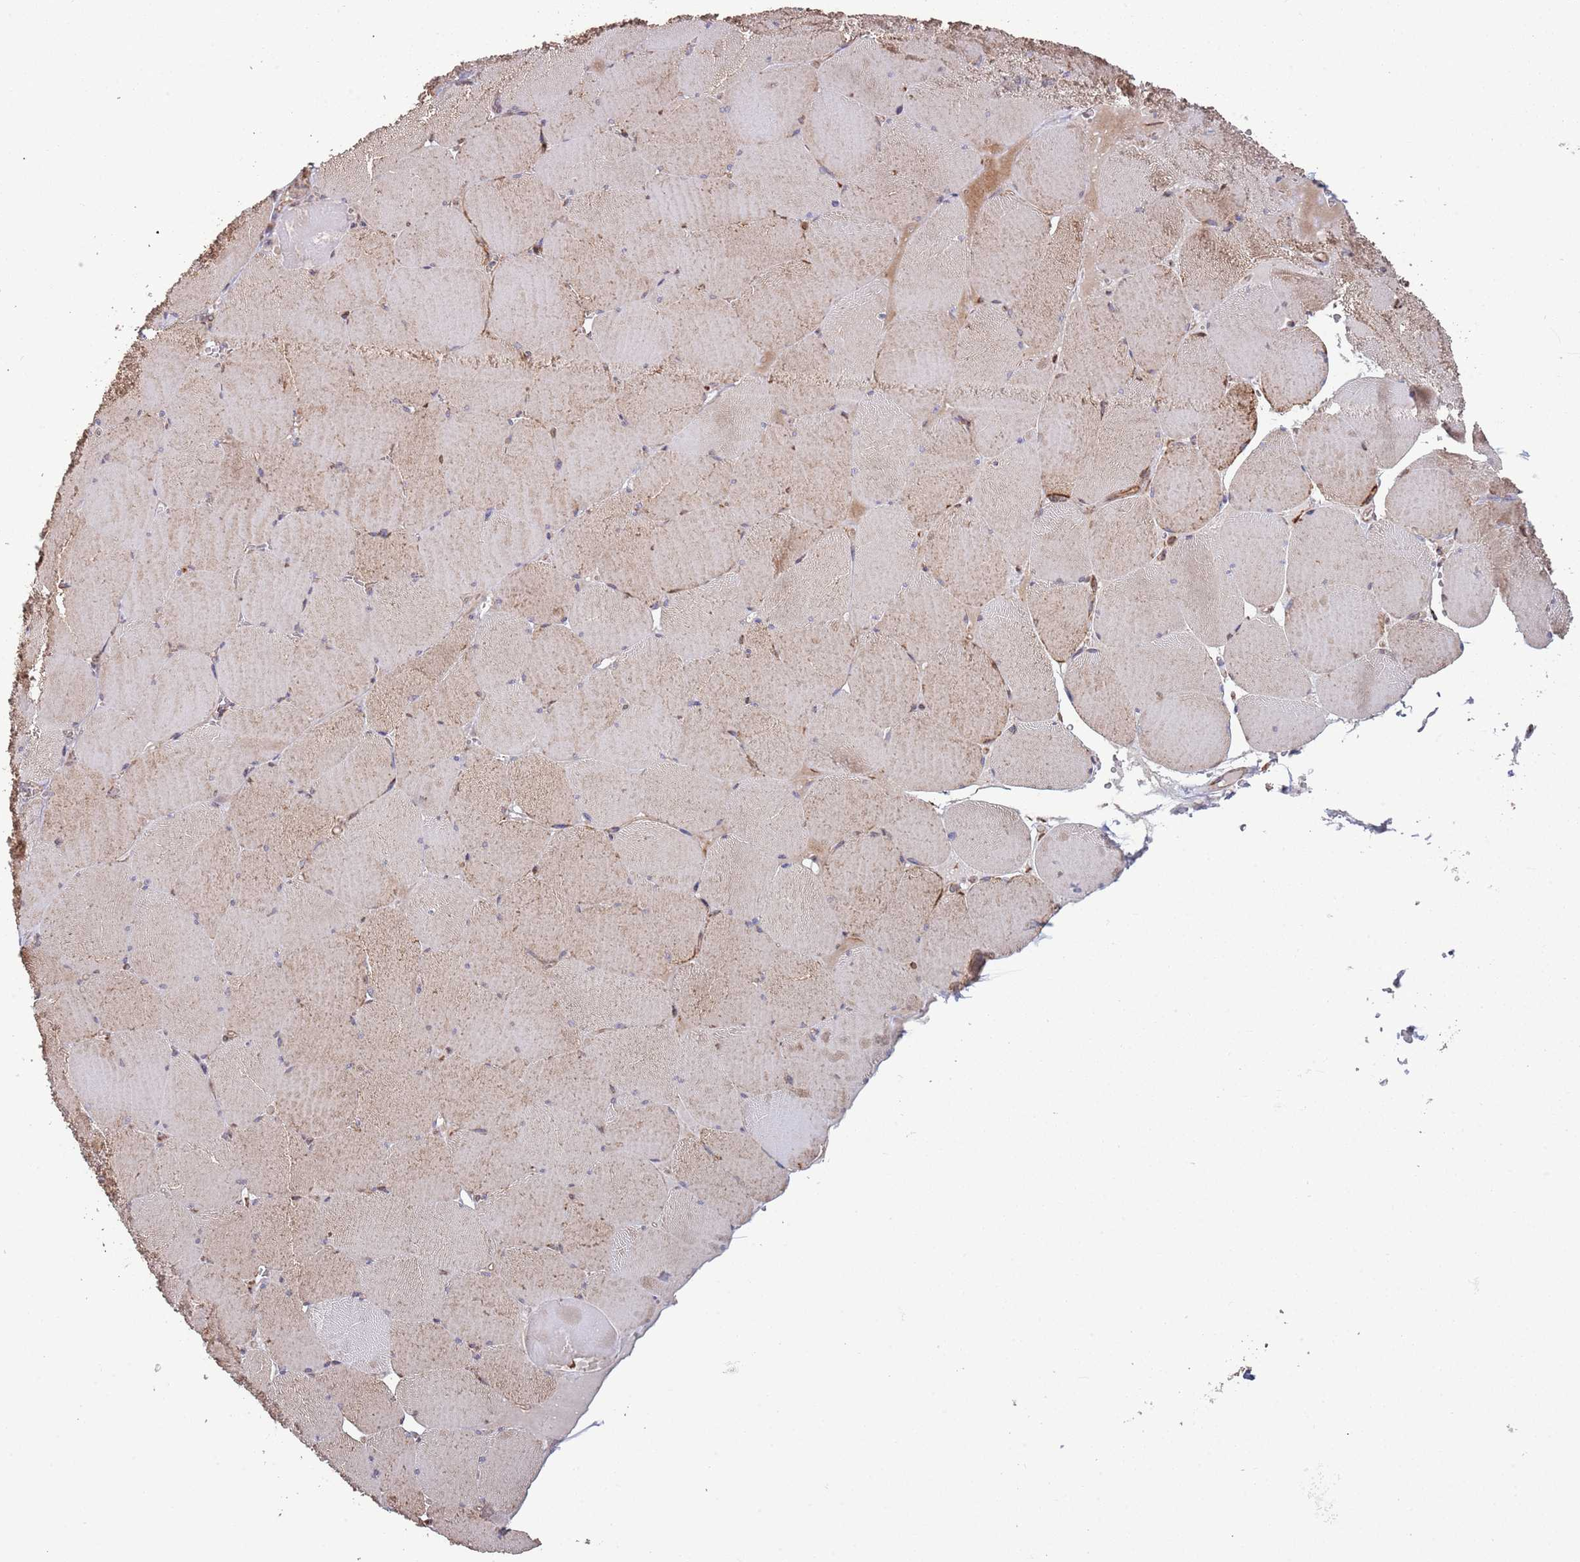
{"staining": {"intensity": "moderate", "quantity": "25%-75%", "location": "cytoplasmic/membranous"}, "tissue": "skeletal muscle", "cell_type": "Myocytes", "image_type": "normal", "snomed": [{"axis": "morphology", "description": "Normal tissue, NOS"}, {"axis": "topography", "description": "Skeletal muscle"}, {"axis": "topography", "description": "Head-Neck"}], "caption": "The immunohistochemical stain shows moderate cytoplasmic/membranous expression in myocytes of benign skeletal muscle.", "gene": "ATP5PD", "patient": {"sex": "male", "age": 66}}